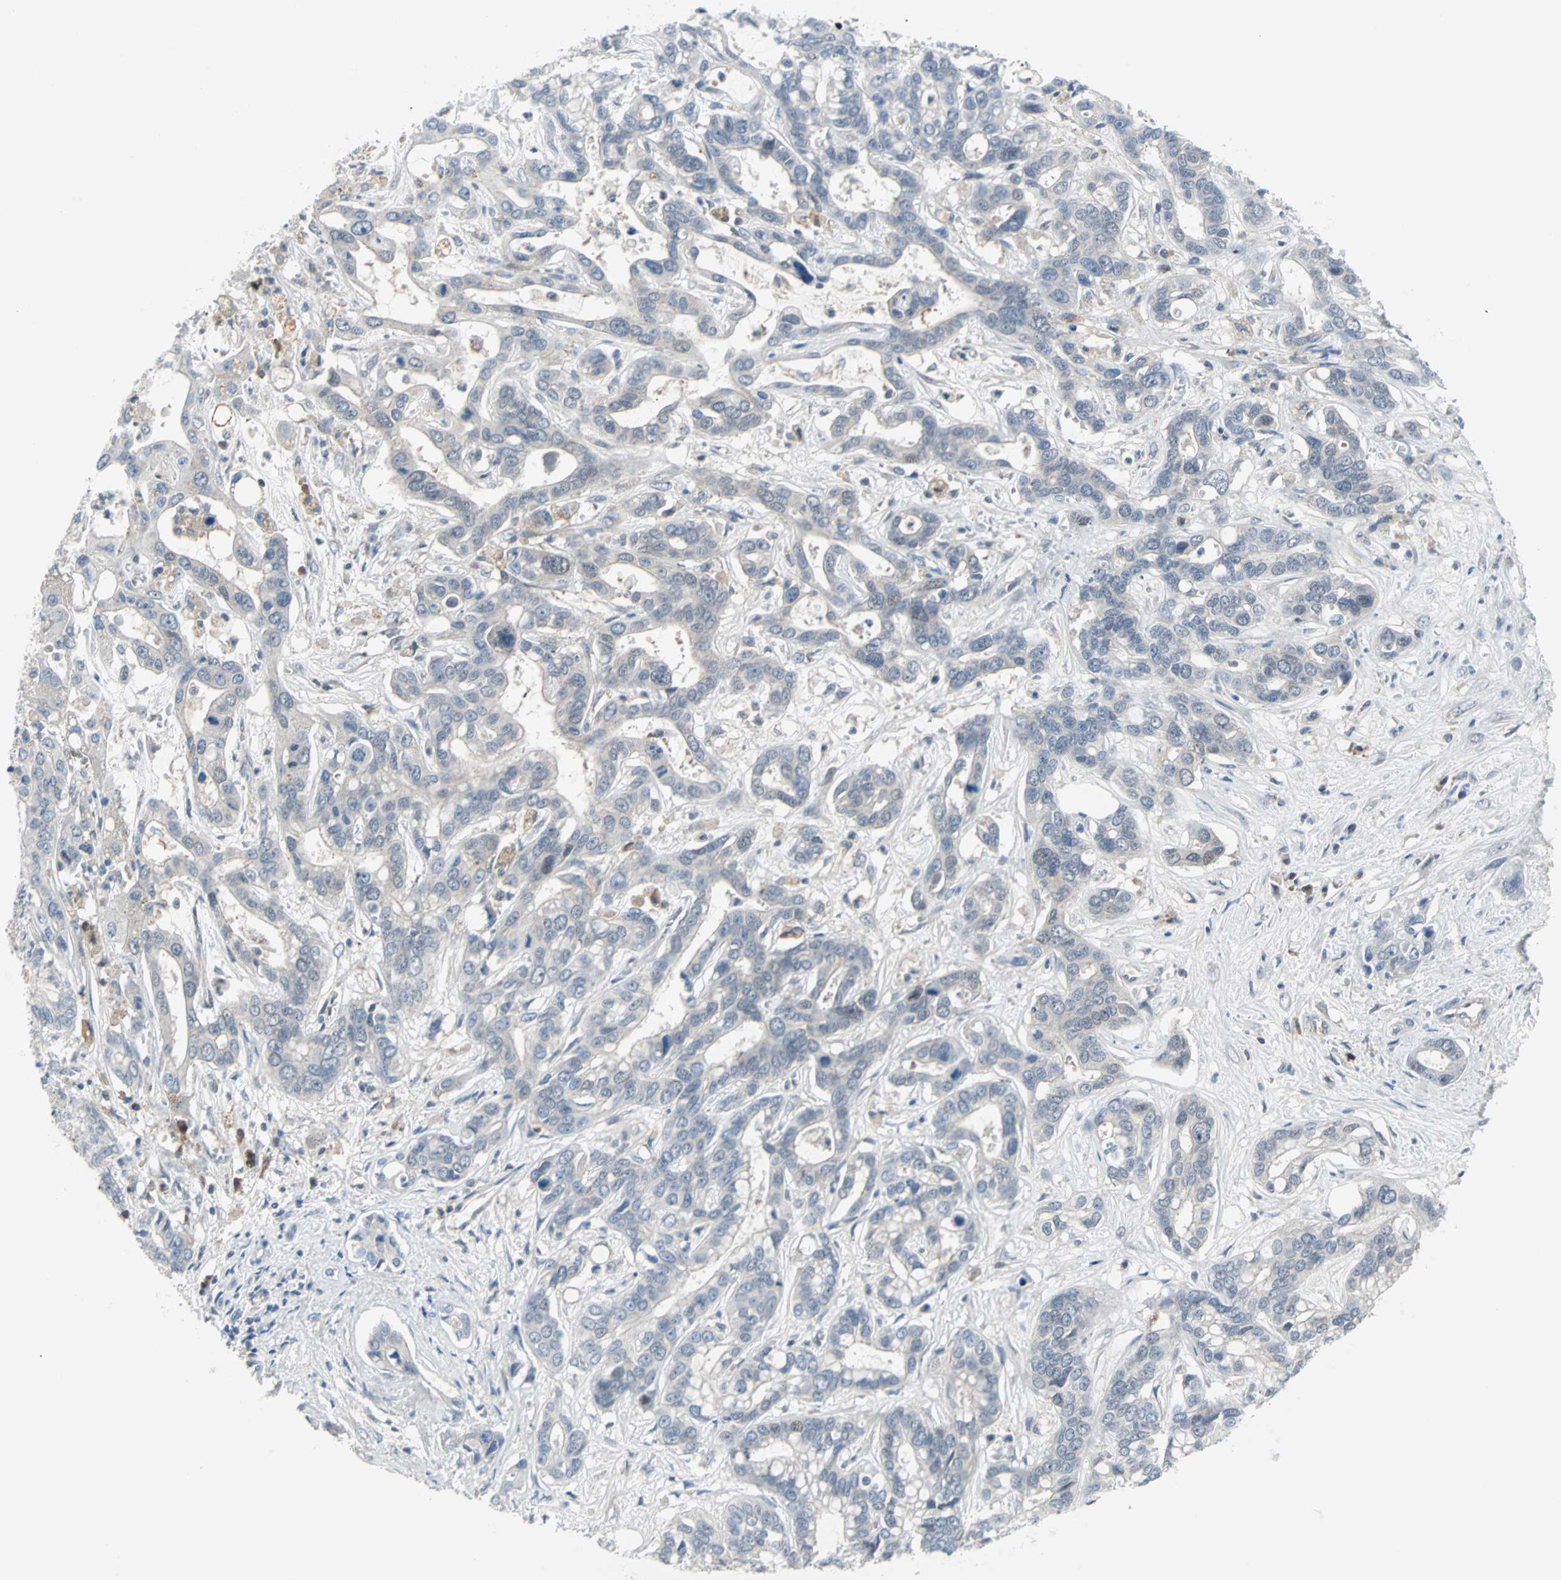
{"staining": {"intensity": "negative", "quantity": "none", "location": "none"}, "tissue": "liver cancer", "cell_type": "Tumor cells", "image_type": "cancer", "snomed": [{"axis": "morphology", "description": "Cholangiocarcinoma"}, {"axis": "topography", "description": "Liver"}], "caption": "The immunohistochemistry image has no significant staining in tumor cells of liver cancer tissue. (DAB immunohistochemistry with hematoxylin counter stain).", "gene": "CASP3", "patient": {"sex": "female", "age": 65}}